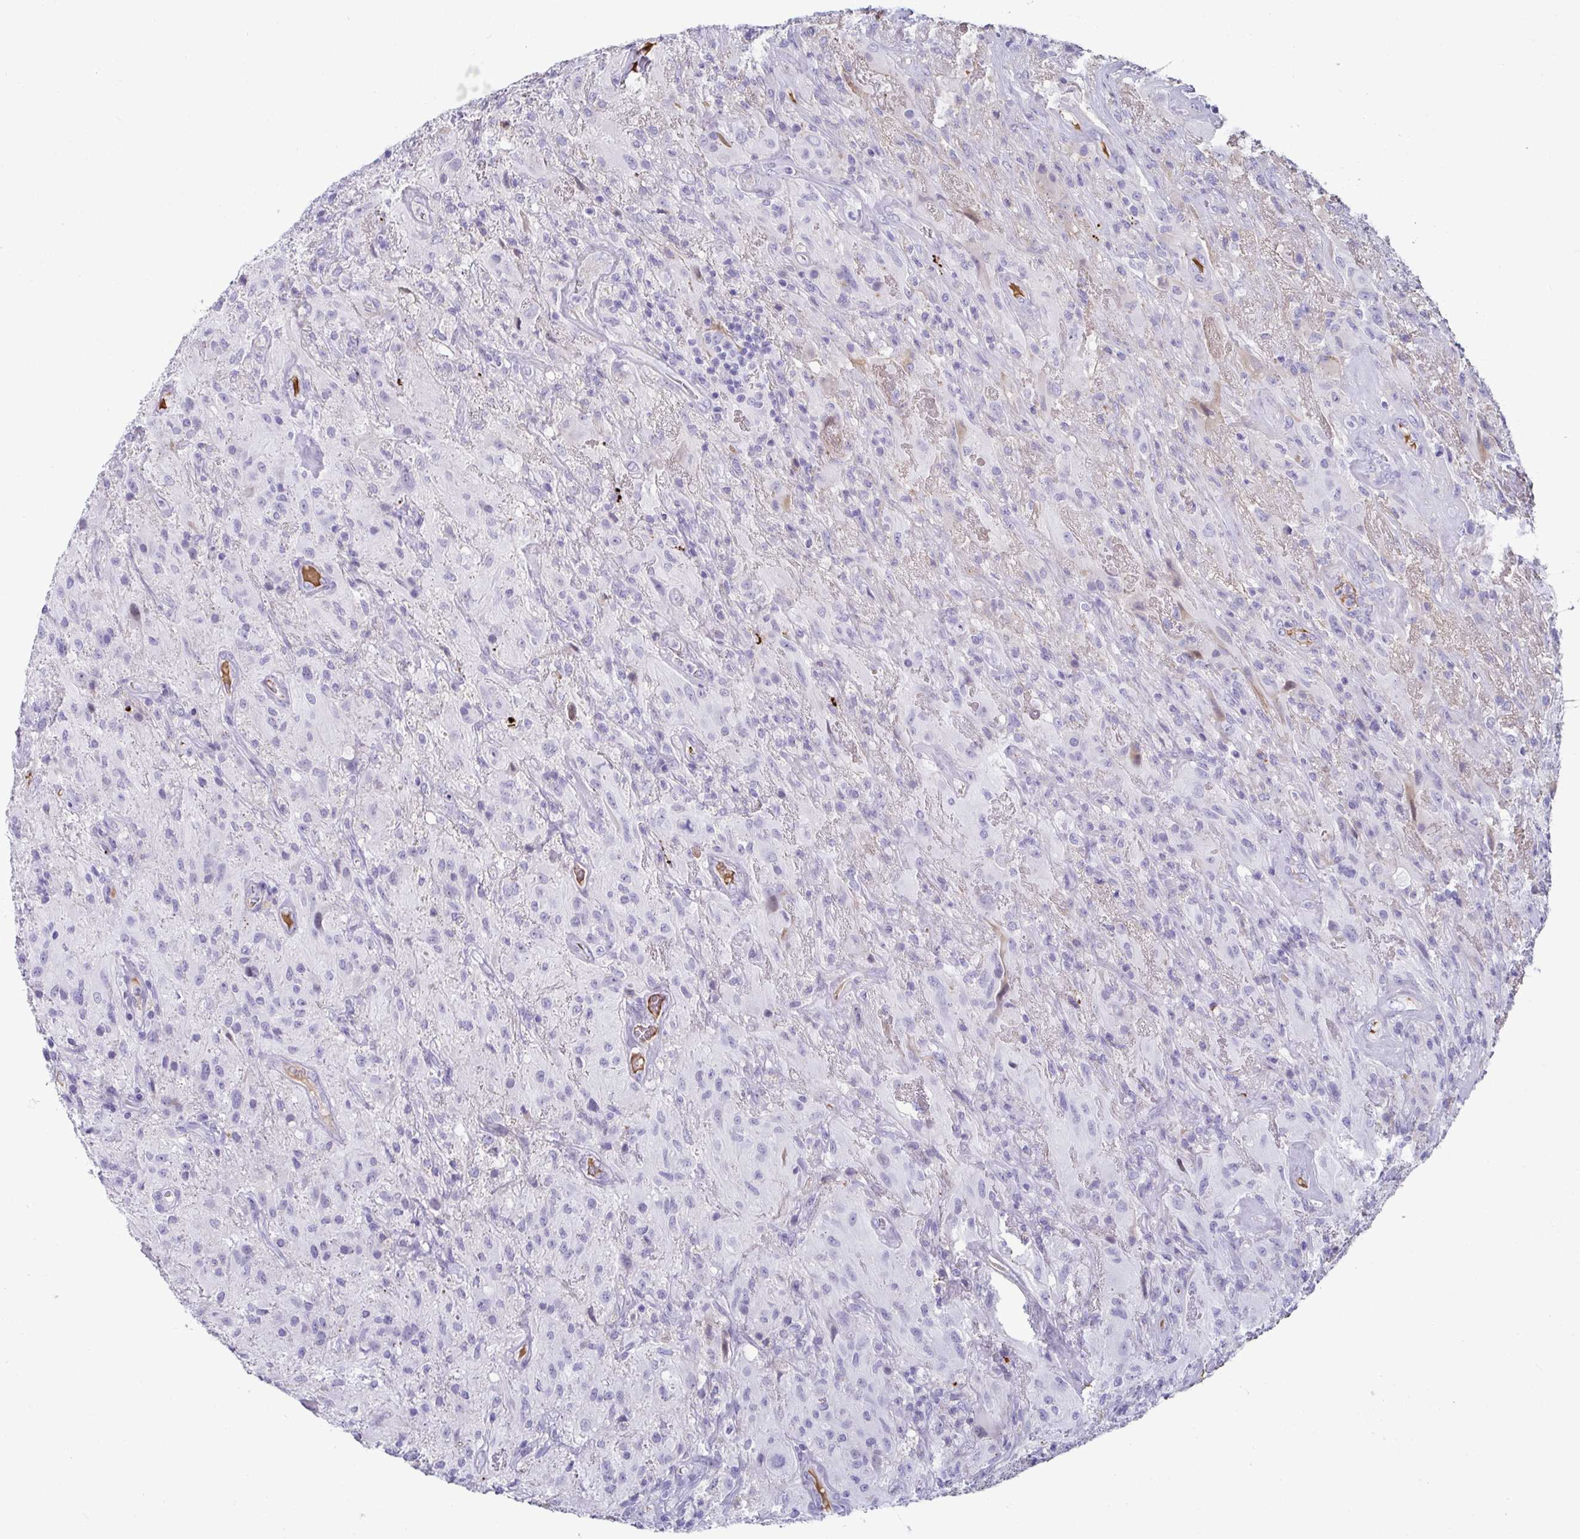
{"staining": {"intensity": "negative", "quantity": "none", "location": "none"}, "tissue": "glioma", "cell_type": "Tumor cells", "image_type": "cancer", "snomed": [{"axis": "morphology", "description": "Glioma, malignant, High grade"}, {"axis": "topography", "description": "Brain"}], "caption": "The photomicrograph reveals no significant staining in tumor cells of malignant glioma (high-grade). (Immunohistochemistry (ihc), brightfield microscopy, high magnification).", "gene": "NPY", "patient": {"sex": "male", "age": 46}}